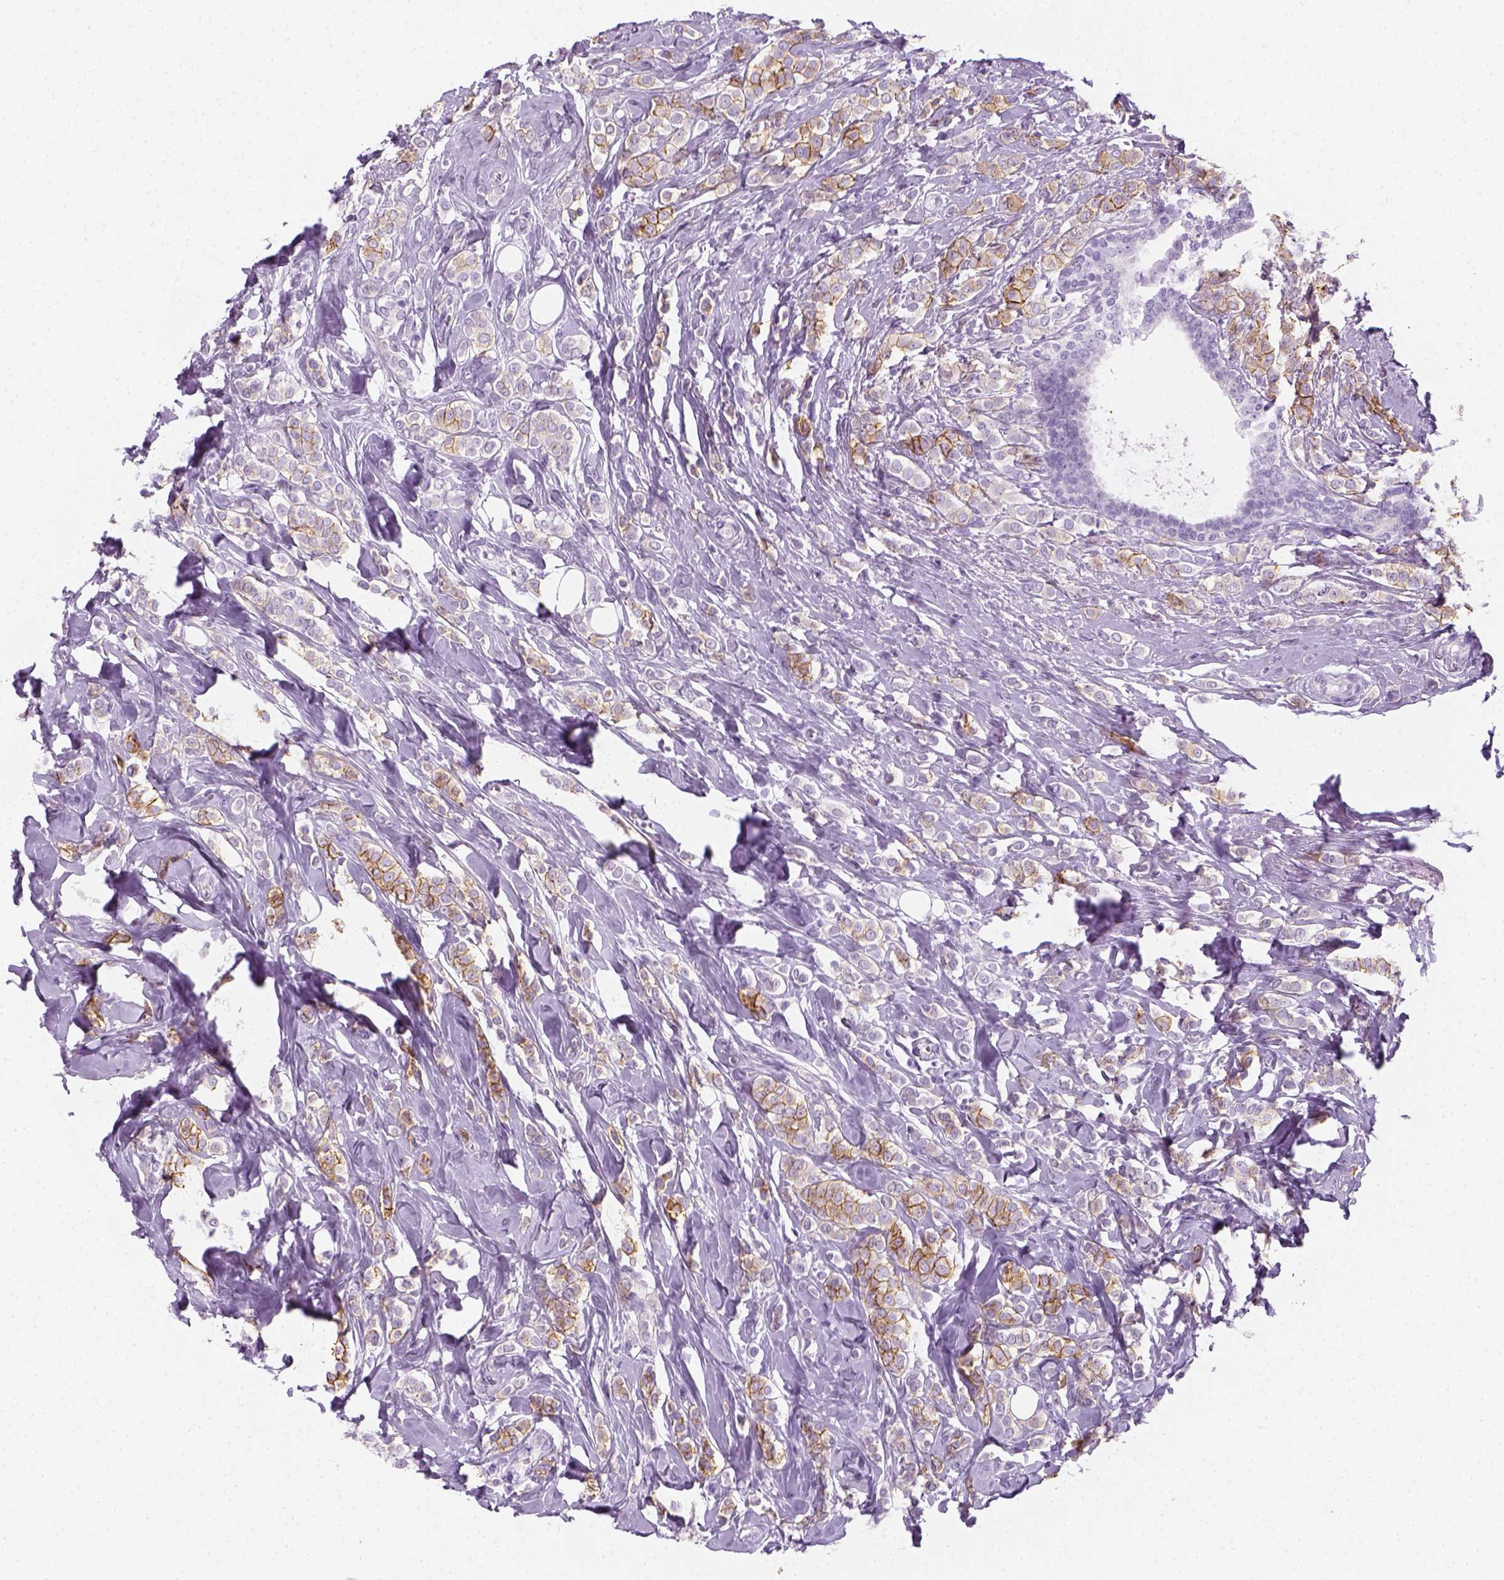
{"staining": {"intensity": "moderate", "quantity": "25%-75%", "location": "cytoplasmic/membranous"}, "tissue": "breast cancer", "cell_type": "Tumor cells", "image_type": "cancer", "snomed": [{"axis": "morphology", "description": "Lobular carcinoma"}, {"axis": "topography", "description": "Breast"}], "caption": "IHC (DAB (3,3'-diaminobenzidine)) staining of human breast lobular carcinoma reveals moderate cytoplasmic/membranous protein positivity in about 25%-75% of tumor cells. (DAB IHC, brown staining for protein, blue staining for nuclei).", "gene": "AQP3", "patient": {"sex": "female", "age": 49}}